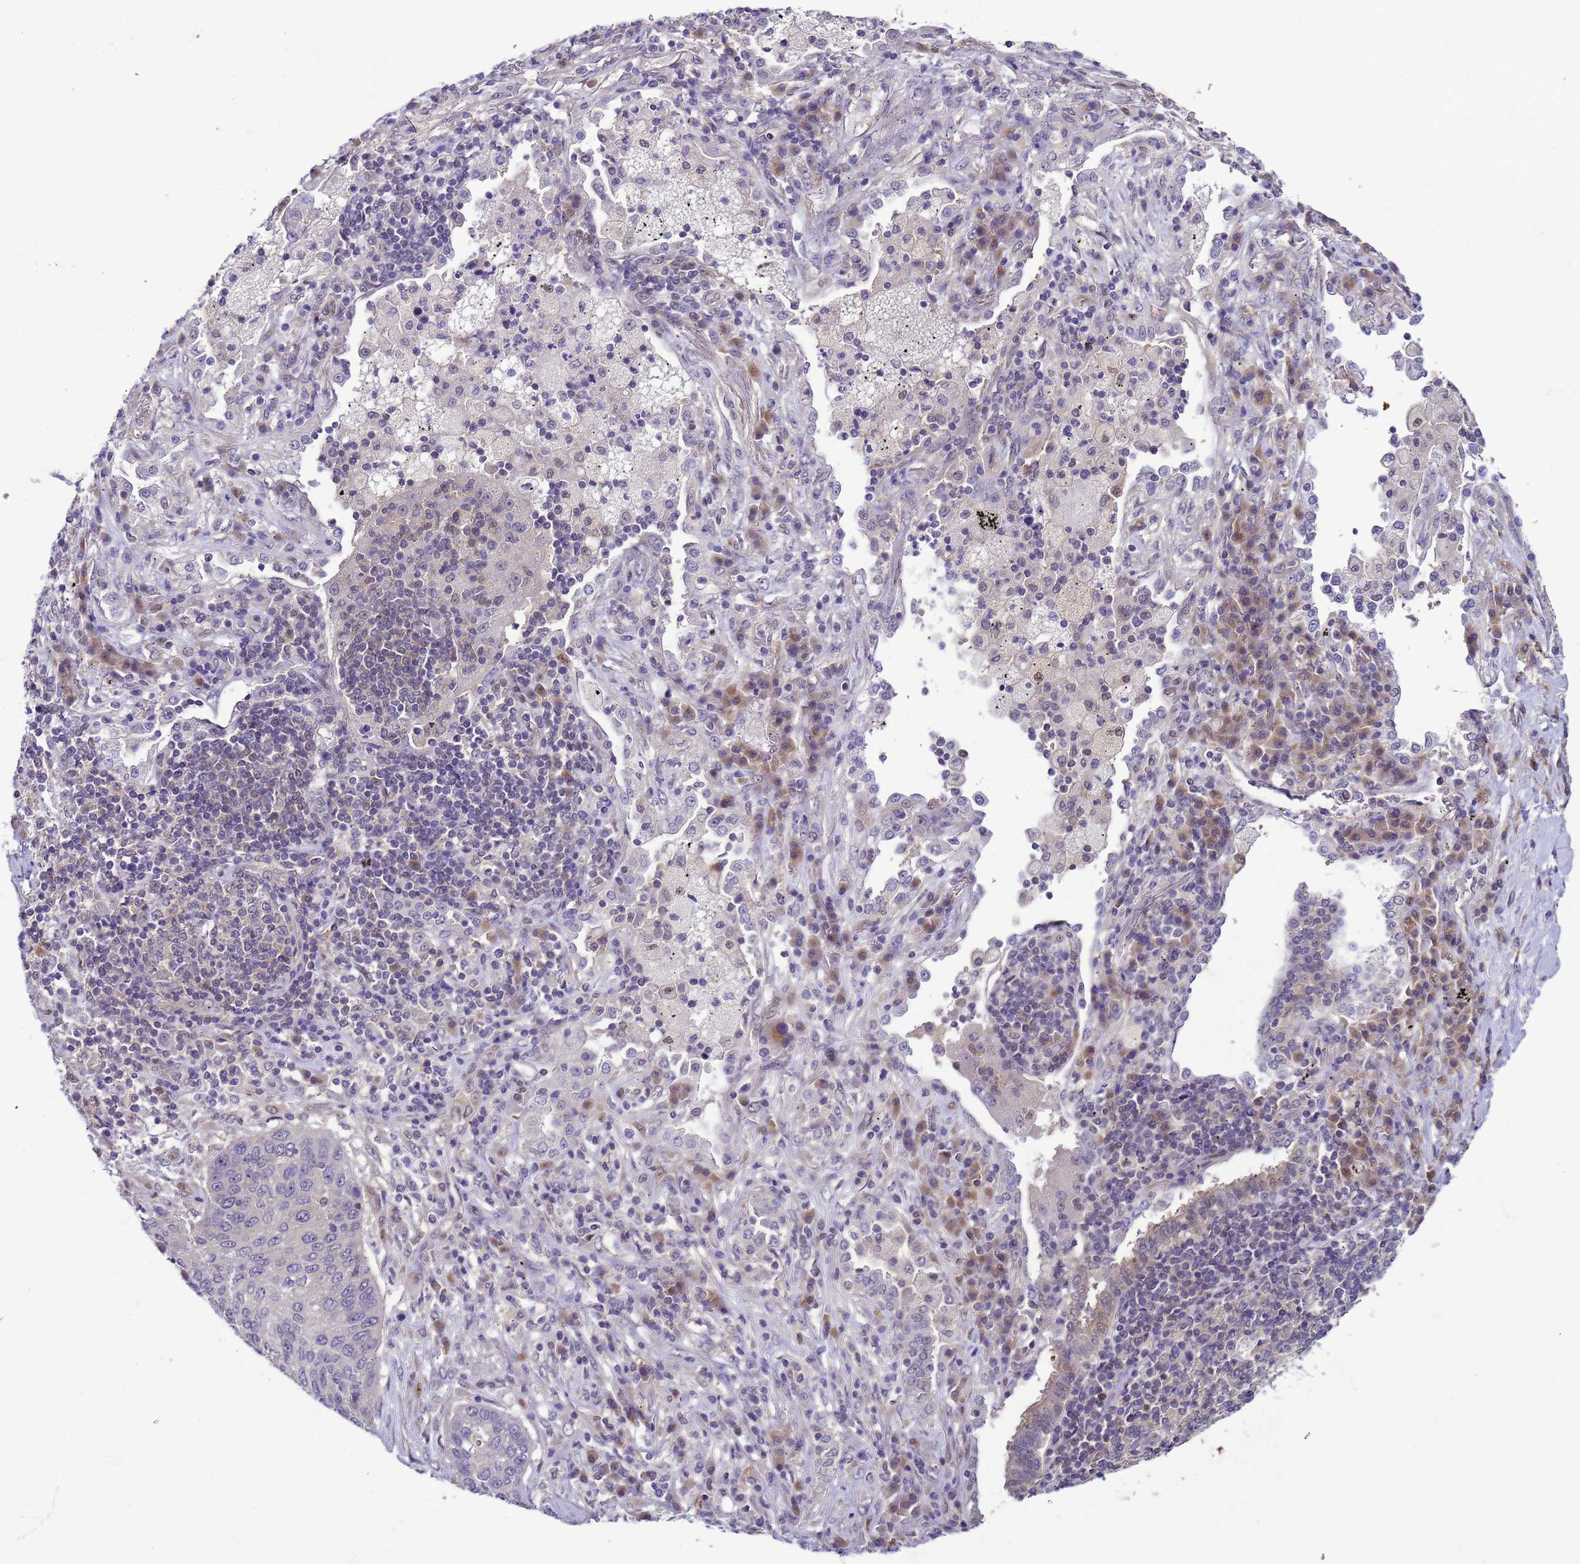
{"staining": {"intensity": "negative", "quantity": "none", "location": "none"}, "tissue": "lung cancer", "cell_type": "Tumor cells", "image_type": "cancer", "snomed": [{"axis": "morphology", "description": "Squamous cell carcinoma, NOS"}, {"axis": "topography", "description": "Lung"}], "caption": "The micrograph displays no significant expression in tumor cells of lung cancer. The staining is performed using DAB (3,3'-diaminobenzidine) brown chromogen with nuclei counter-stained in using hematoxylin.", "gene": "DDI2", "patient": {"sex": "female", "age": 63}}